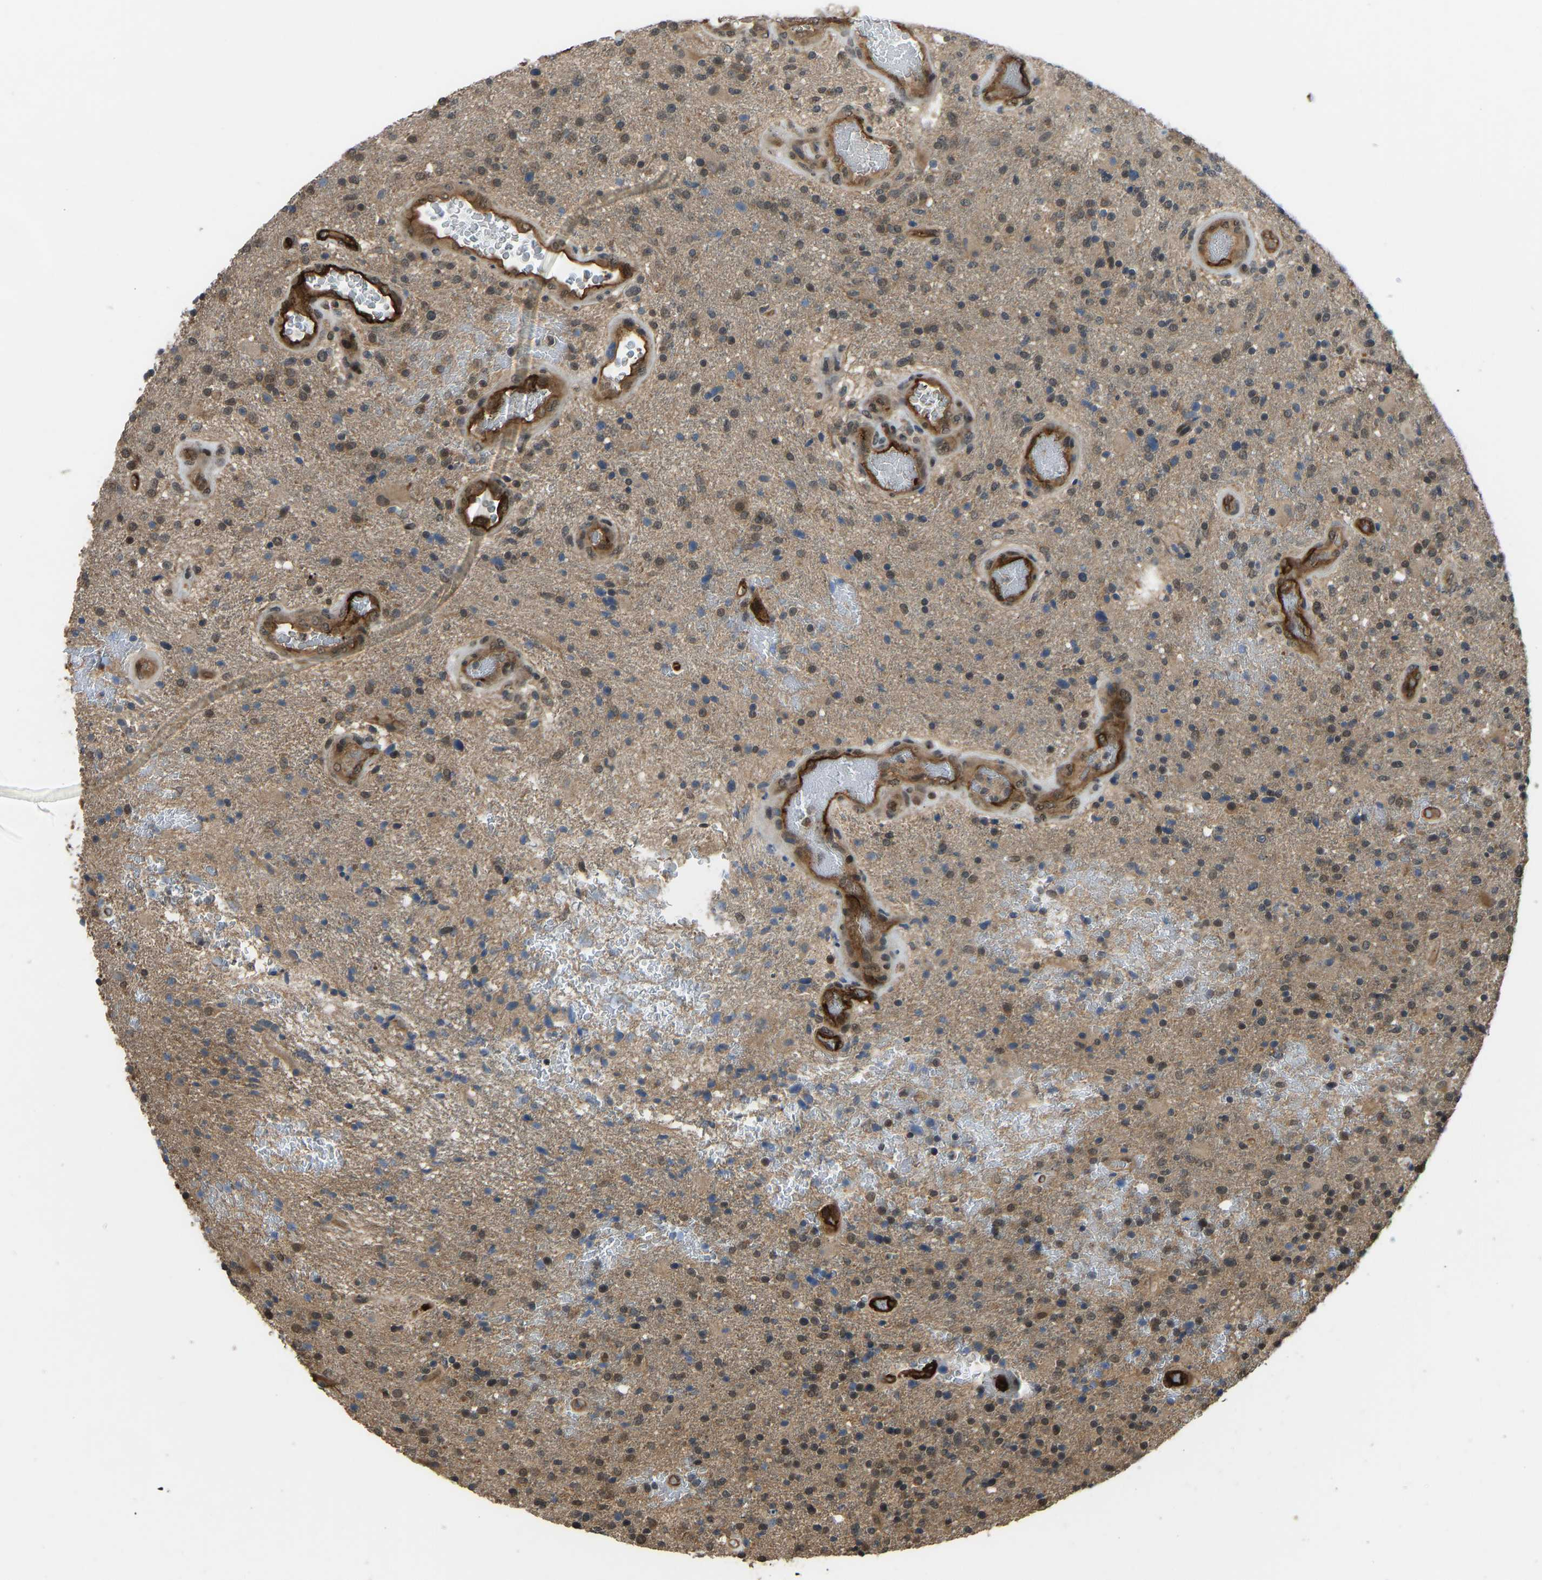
{"staining": {"intensity": "moderate", "quantity": "25%-75%", "location": "nuclear"}, "tissue": "glioma", "cell_type": "Tumor cells", "image_type": "cancer", "snomed": [{"axis": "morphology", "description": "Glioma, malignant, High grade"}, {"axis": "topography", "description": "Brain"}], "caption": "High-grade glioma (malignant) tissue exhibits moderate nuclear staining in about 25%-75% of tumor cells", "gene": "CCT8", "patient": {"sex": "male", "age": 72}}